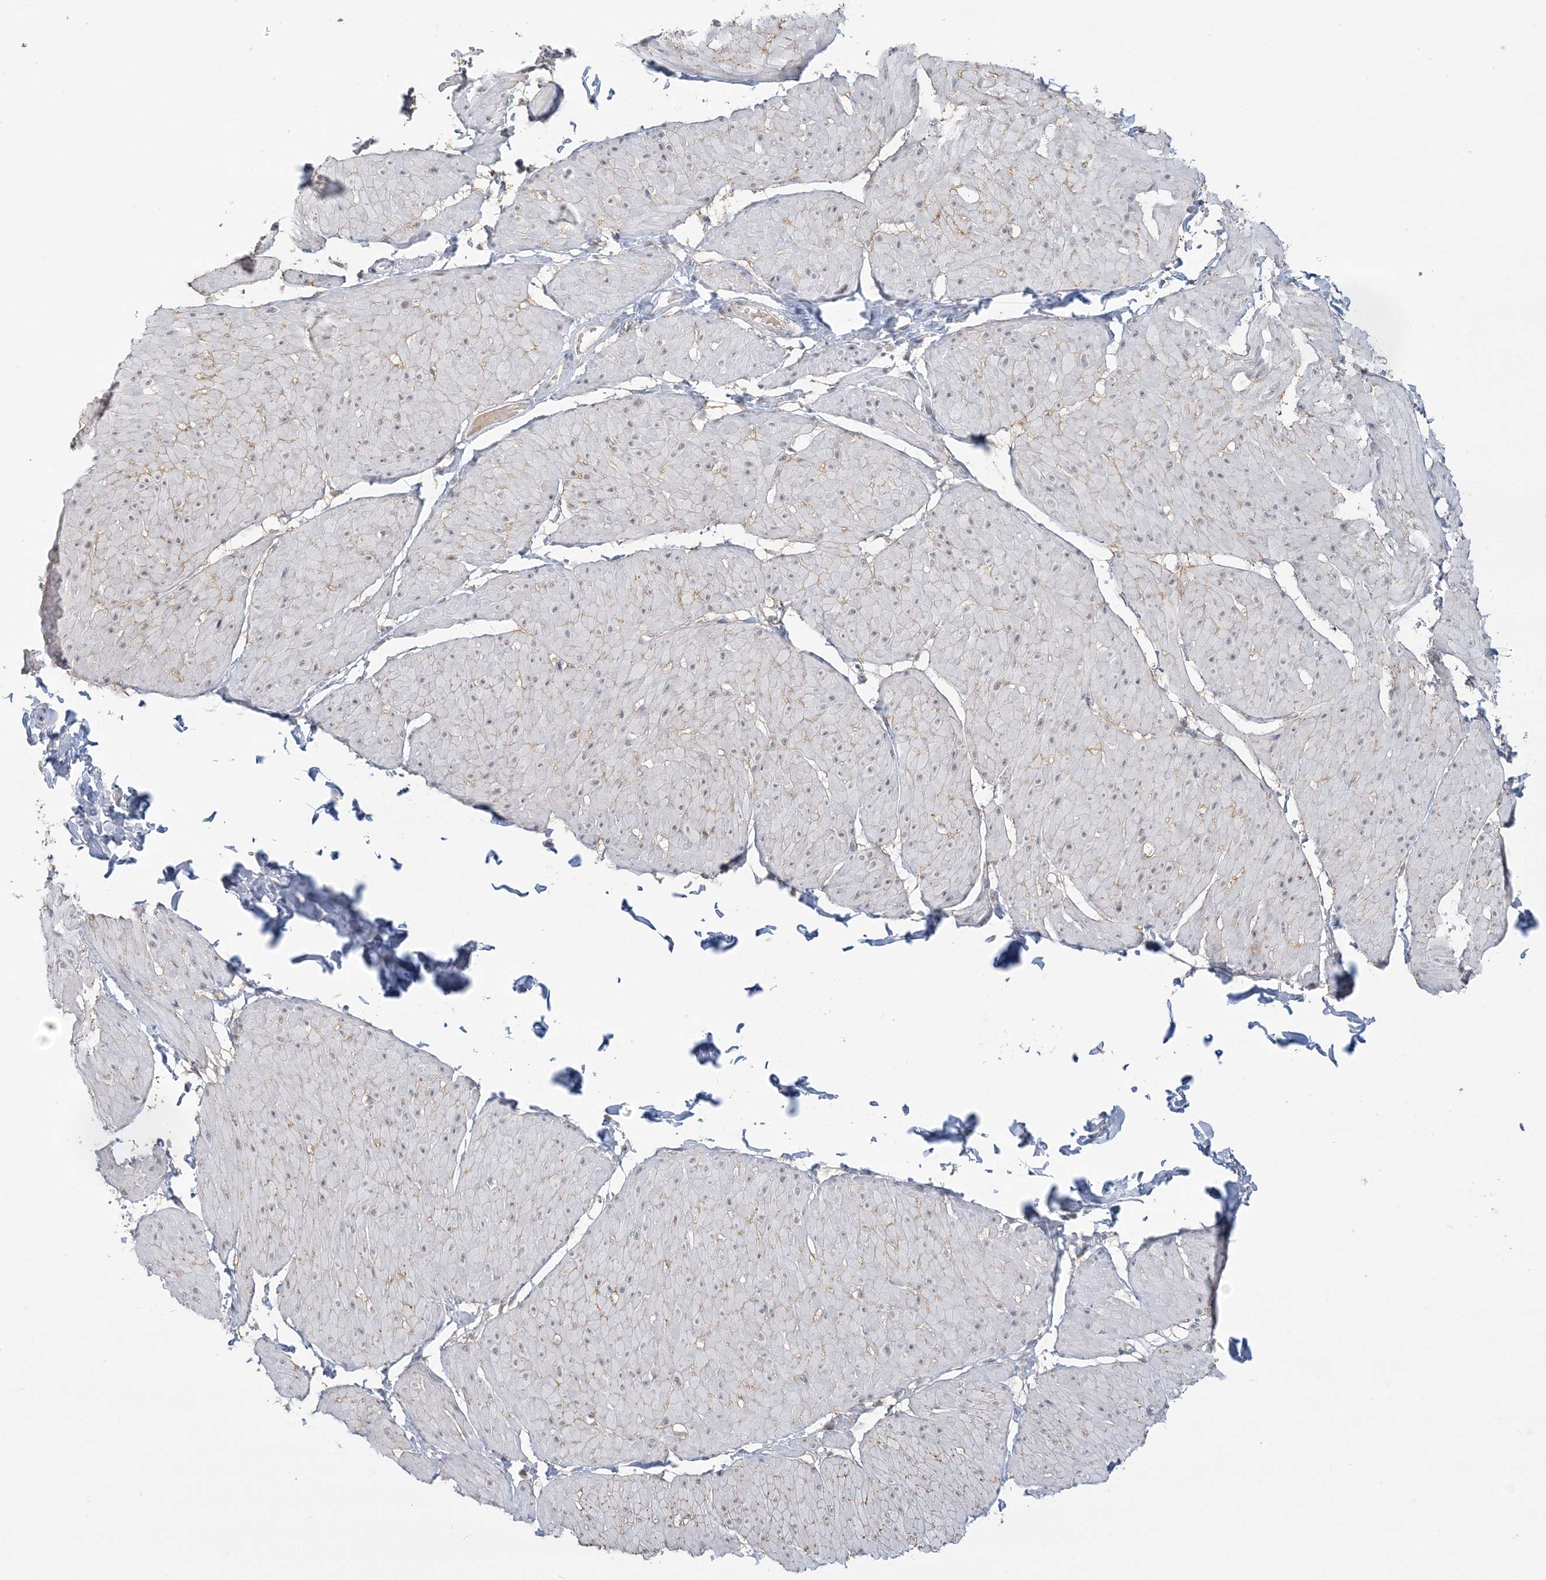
{"staining": {"intensity": "weak", "quantity": "25%-75%", "location": "nuclear"}, "tissue": "smooth muscle", "cell_type": "Smooth muscle cells", "image_type": "normal", "snomed": [{"axis": "morphology", "description": "Urothelial carcinoma, High grade"}, {"axis": "topography", "description": "Urinary bladder"}], "caption": "Immunohistochemistry (IHC) of benign smooth muscle exhibits low levels of weak nuclear expression in approximately 25%-75% of smooth muscle cells.", "gene": "ANKS1A", "patient": {"sex": "male", "age": 46}}